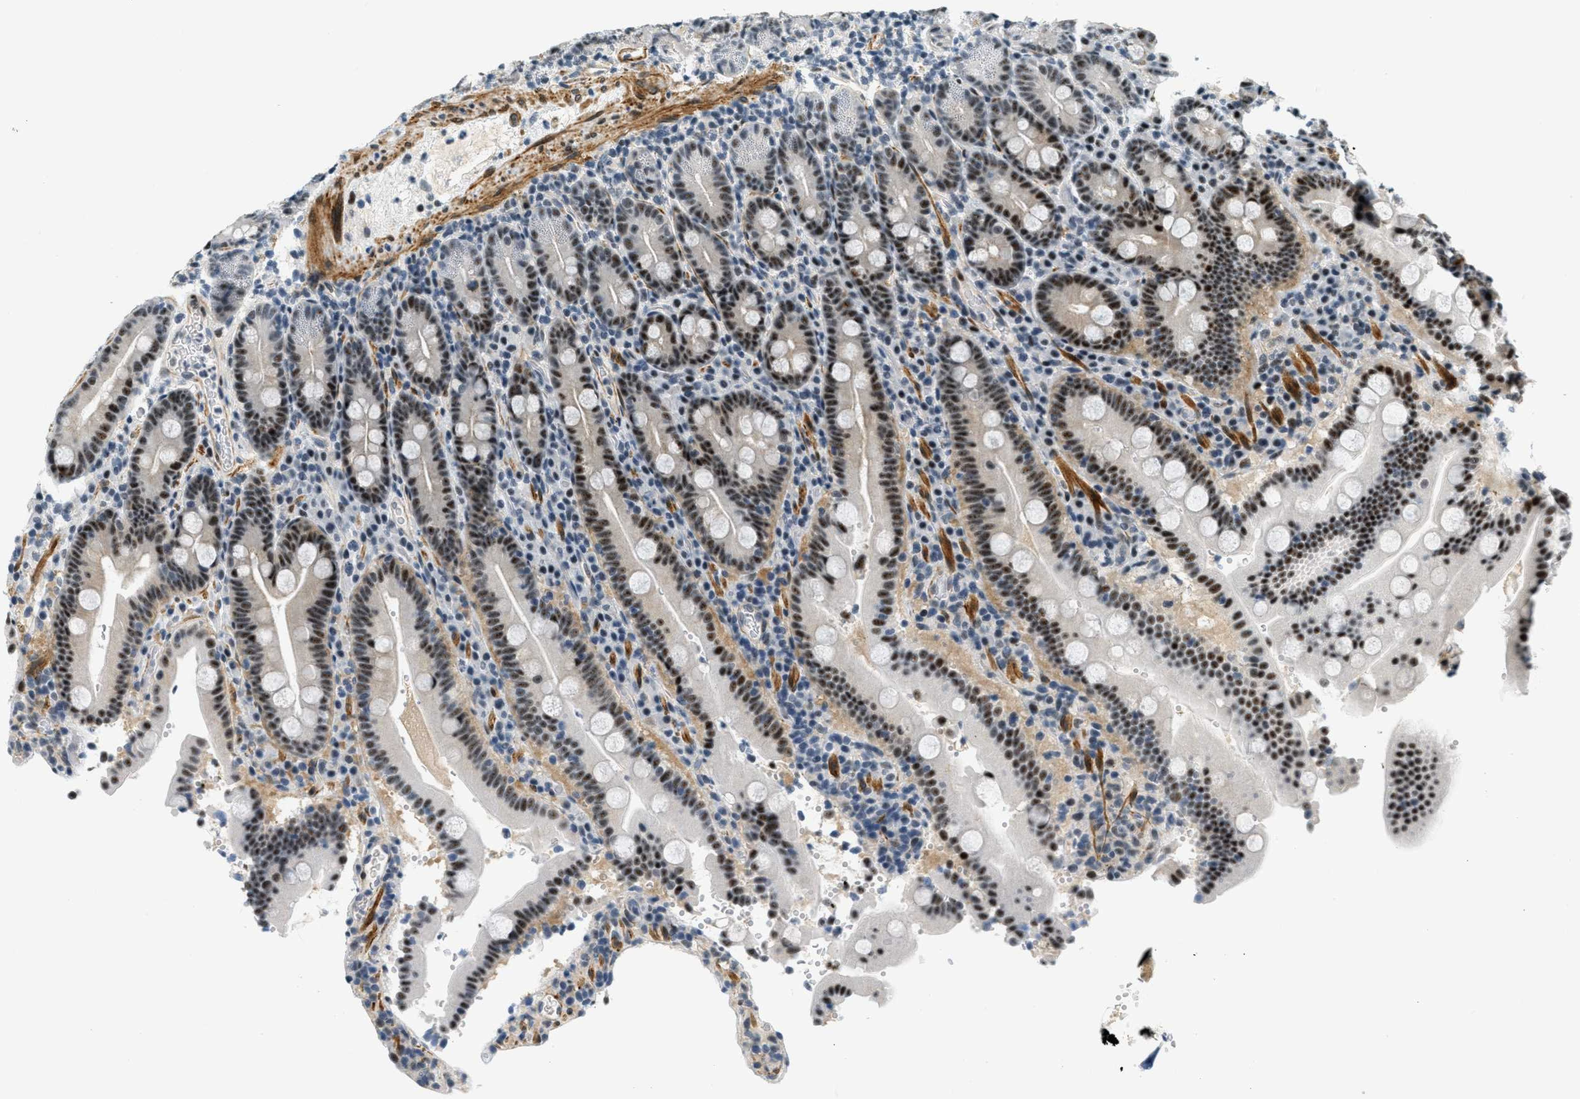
{"staining": {"intensity": "strong", "quantity": "25%-75%", "location": "nuclear"}, "tissue": "duodenum", "cell_type": "Glandular cells", "image_type": "normal", "snomed": [{"axis": "morphology", "description": "Normal tissue, NOS"}, {"axis": "topography", "description": "Small intestine, NOS"}], "caption": "Duodenum stained with immunohistochemistry (IHC) reveals strong nuclear expression in about 25%-75% of glandular cells. Immunohistochemistry stains the protein in brown and the nuclei are stained blue.", "gene": "ZDHHC23", "patient": {"sex": "female", "age": 71}}